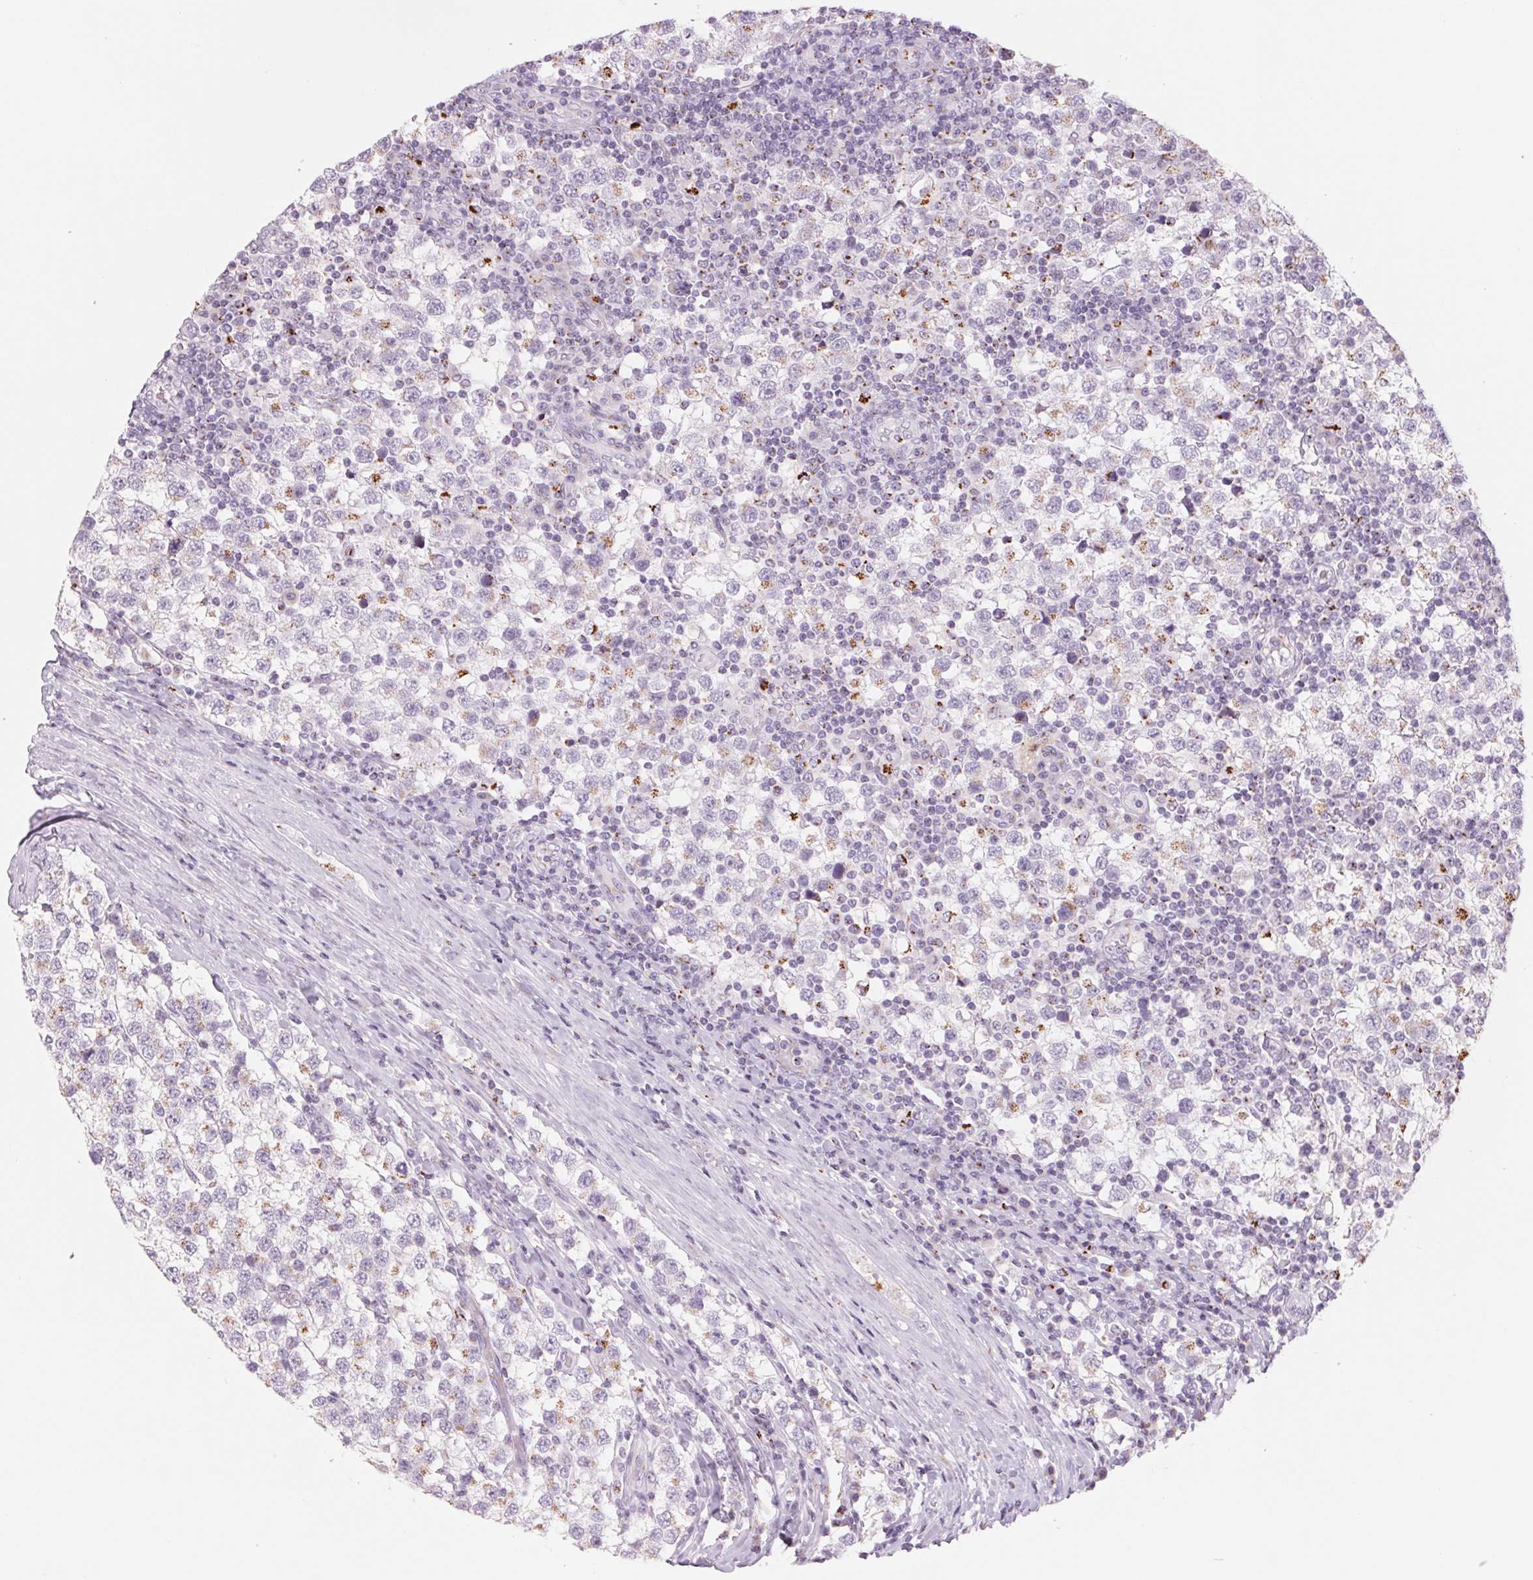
{"staining": {"intensity": "moderate", "quantity": "<25%", "location": "cytoplasmic/membranous"}, "tissue": "testis cancer", "cell_type": "Tumor cells", "image_type": "cancer", "snomed": [{"axis": "morphology", "description": "Seminoma, NOS"}, {"axis": "topography", "description": "Testis"}], "caption": "Brown immunohistochemical staining in human testis cancer demonstrates moderate cytoplasmic/membranous staining in about <25% of tumor cells.", "gene": "GALNT7", "patient": {"sex": "male", "age": 34}}